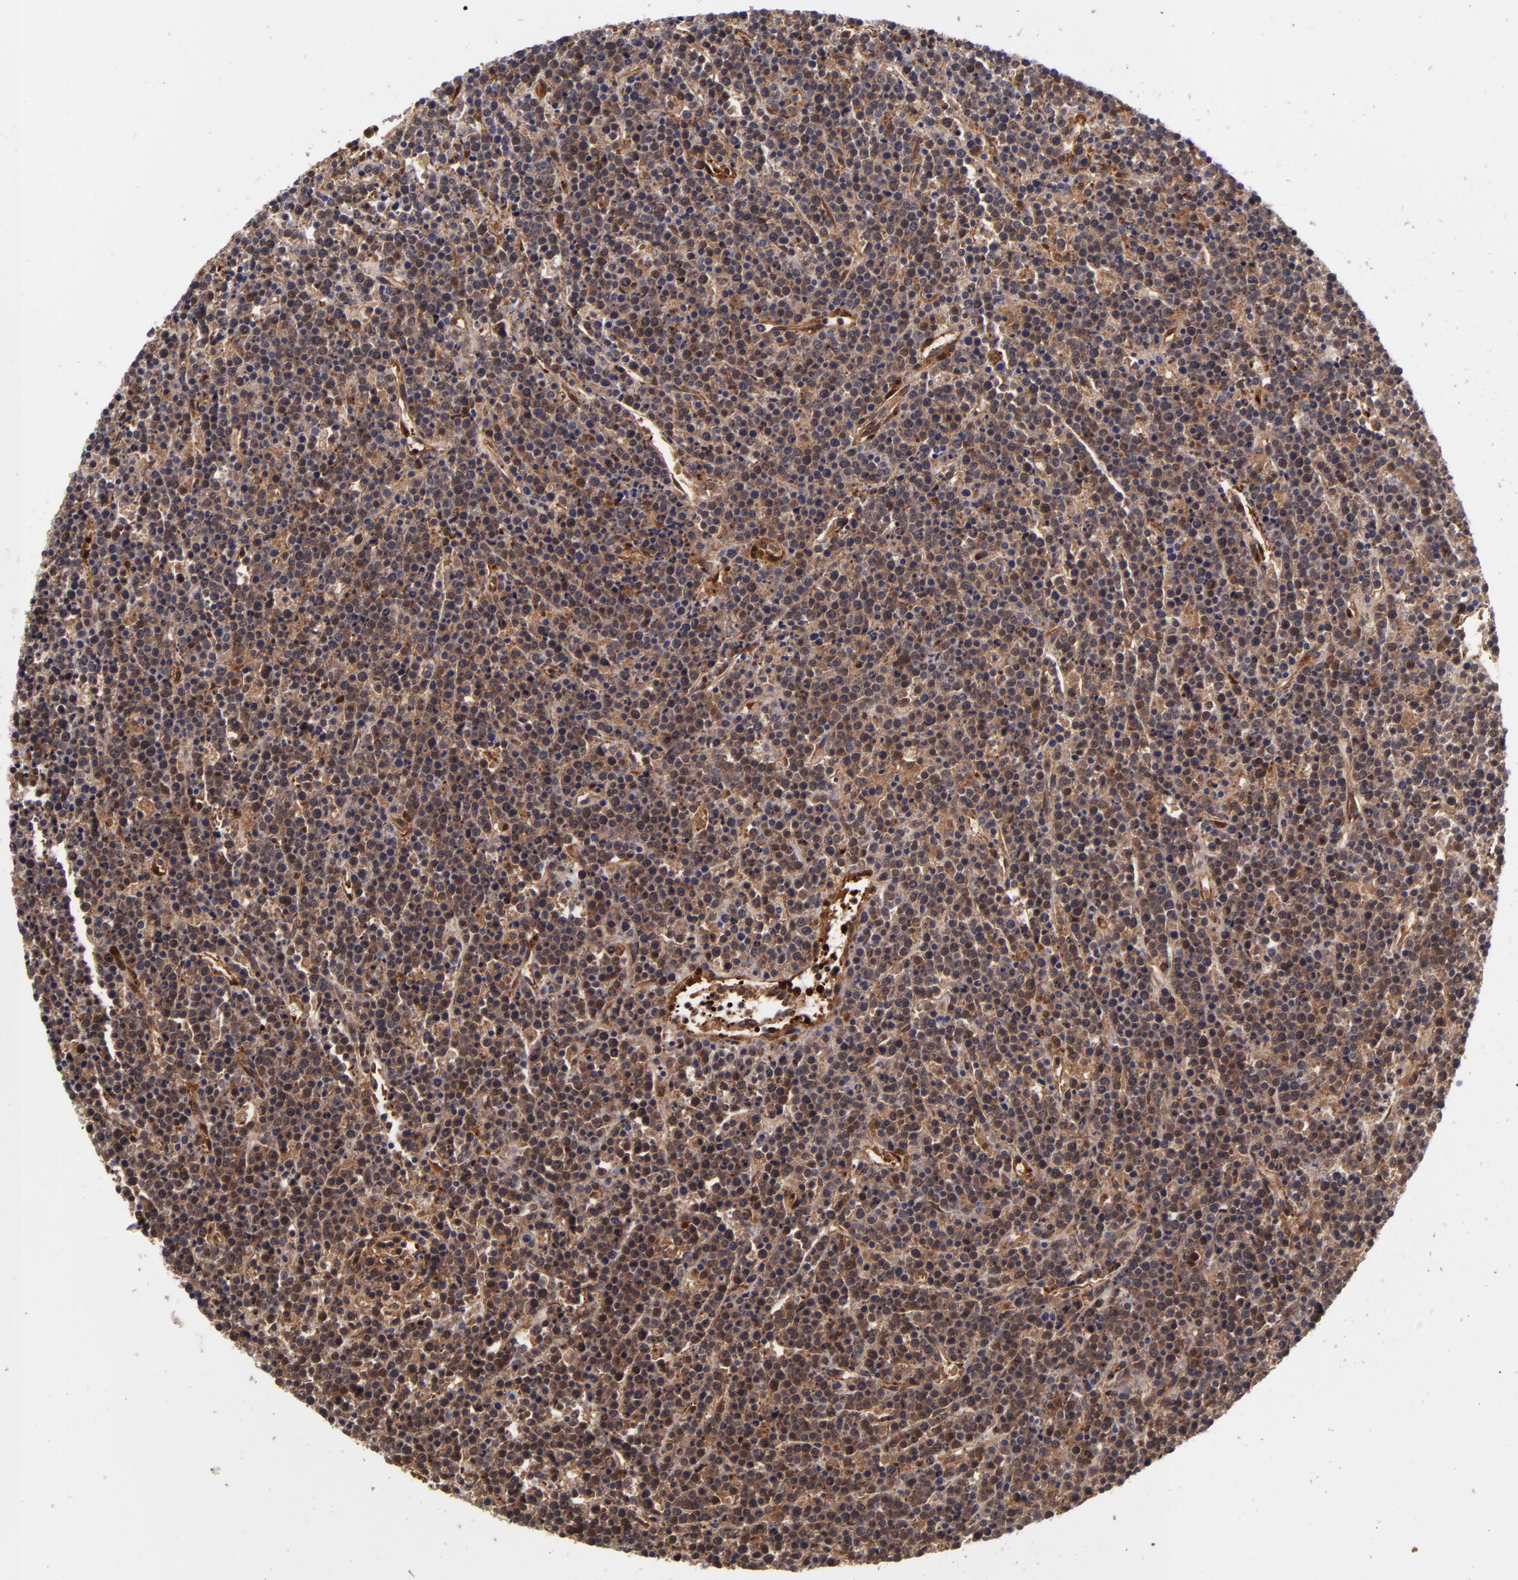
{"staining": {"intensity": "moderate", "quantity": ">75%", "location": "cytoplasmic/membranous"}, "tissue": "lymphoma", "cell_type": "Tumor cells", "image_type": "cancer", "snomed": [{"axis": "morphology", "description": "Malignant lymphoma, non-Hodgkin's type, High grade"}, {"axis": "topography", "description": "Ovary"}], "caption": "Immunohistochemistry (IHC) (DAB (3,3'-diaminobenzidine)) staining of human malignant lymphoma, non-Hodgkin's type (high-grade) shows moderate cytoplasmic/membranous protein positivity in approximately >75% of tumor cells.", "gene": "VCL", "patient": {"sex": "female", "age": 56}}